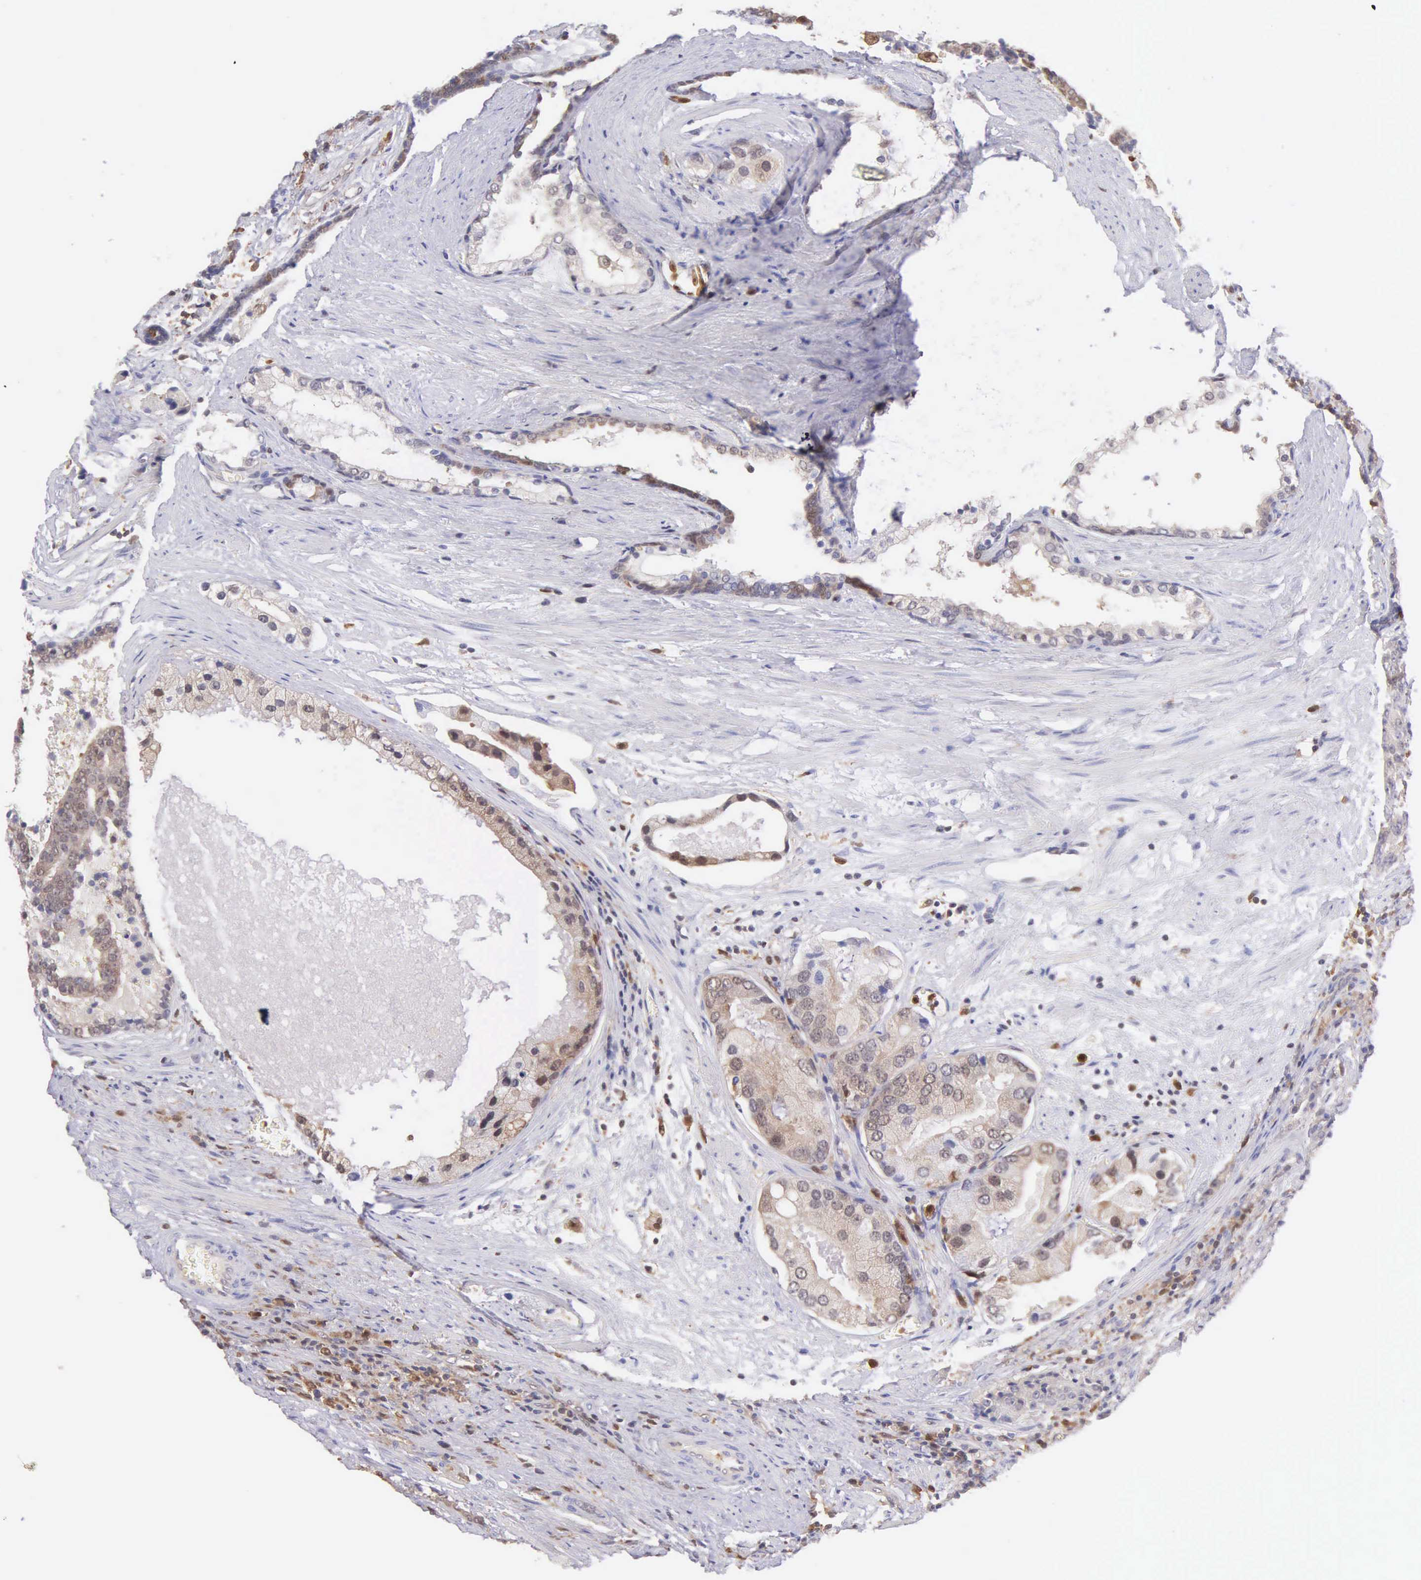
{"staining": {"intensity": "weak", "quantity": "25%-75%", "location": "cytoplasmic/membranous"}, "tissue": "prostate cancer", "cell_type": "Tumor cells", "image_type": "cancer", "snomed": [{"axis": "morphology", "description": "Adenocarcinoma, Medium grade"}, {"axis": "topography", "description": "Prostate"}], "caption": "High-power microscopy captured an immunohistochemistry photomicrograph of medium-grade adenocarcinoma (prostate), revealing weak cytoplasmic/membranous staining in approximately 25%-75% of tumor cells.", "gene": "BID", "patient": {"sex": "male", "age": 70}}